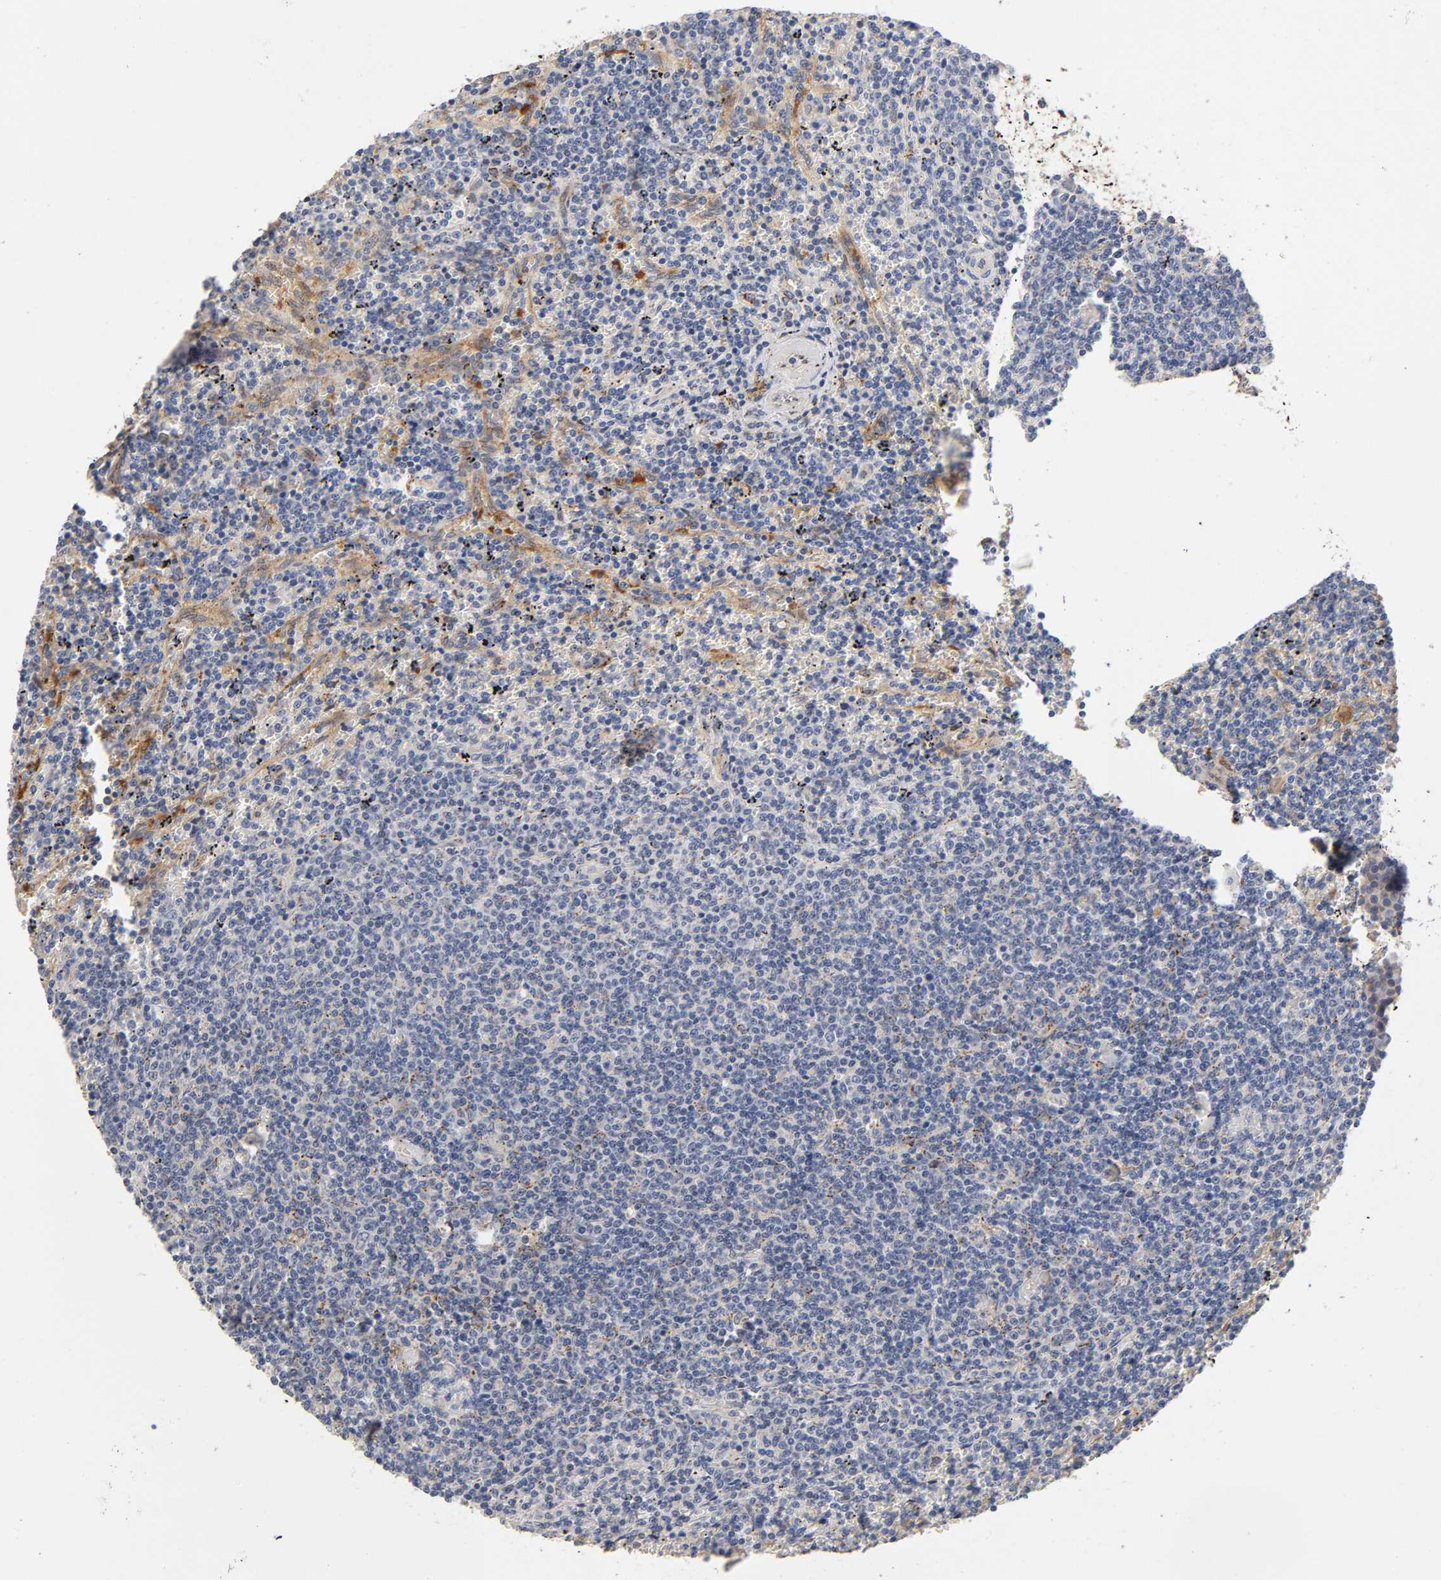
{"staining": {"intensity": "negative", "quantity": "none", "location": "none"}, "tissue": "lymphoma", "cell_type": "Tumor cells", "image_type": "cancer", "snomed": [{"axis": "morphology", "description": "Malignant lymphoma, non-Hodgkin's type, Low grade"}, {"axis": "topography", "description": "Spleen"}], "caption": "Tumor cells show no significant protein positivity in lymphoma.", "gene": "ISG15", "patient": {"sex": "female", "age": 50}}